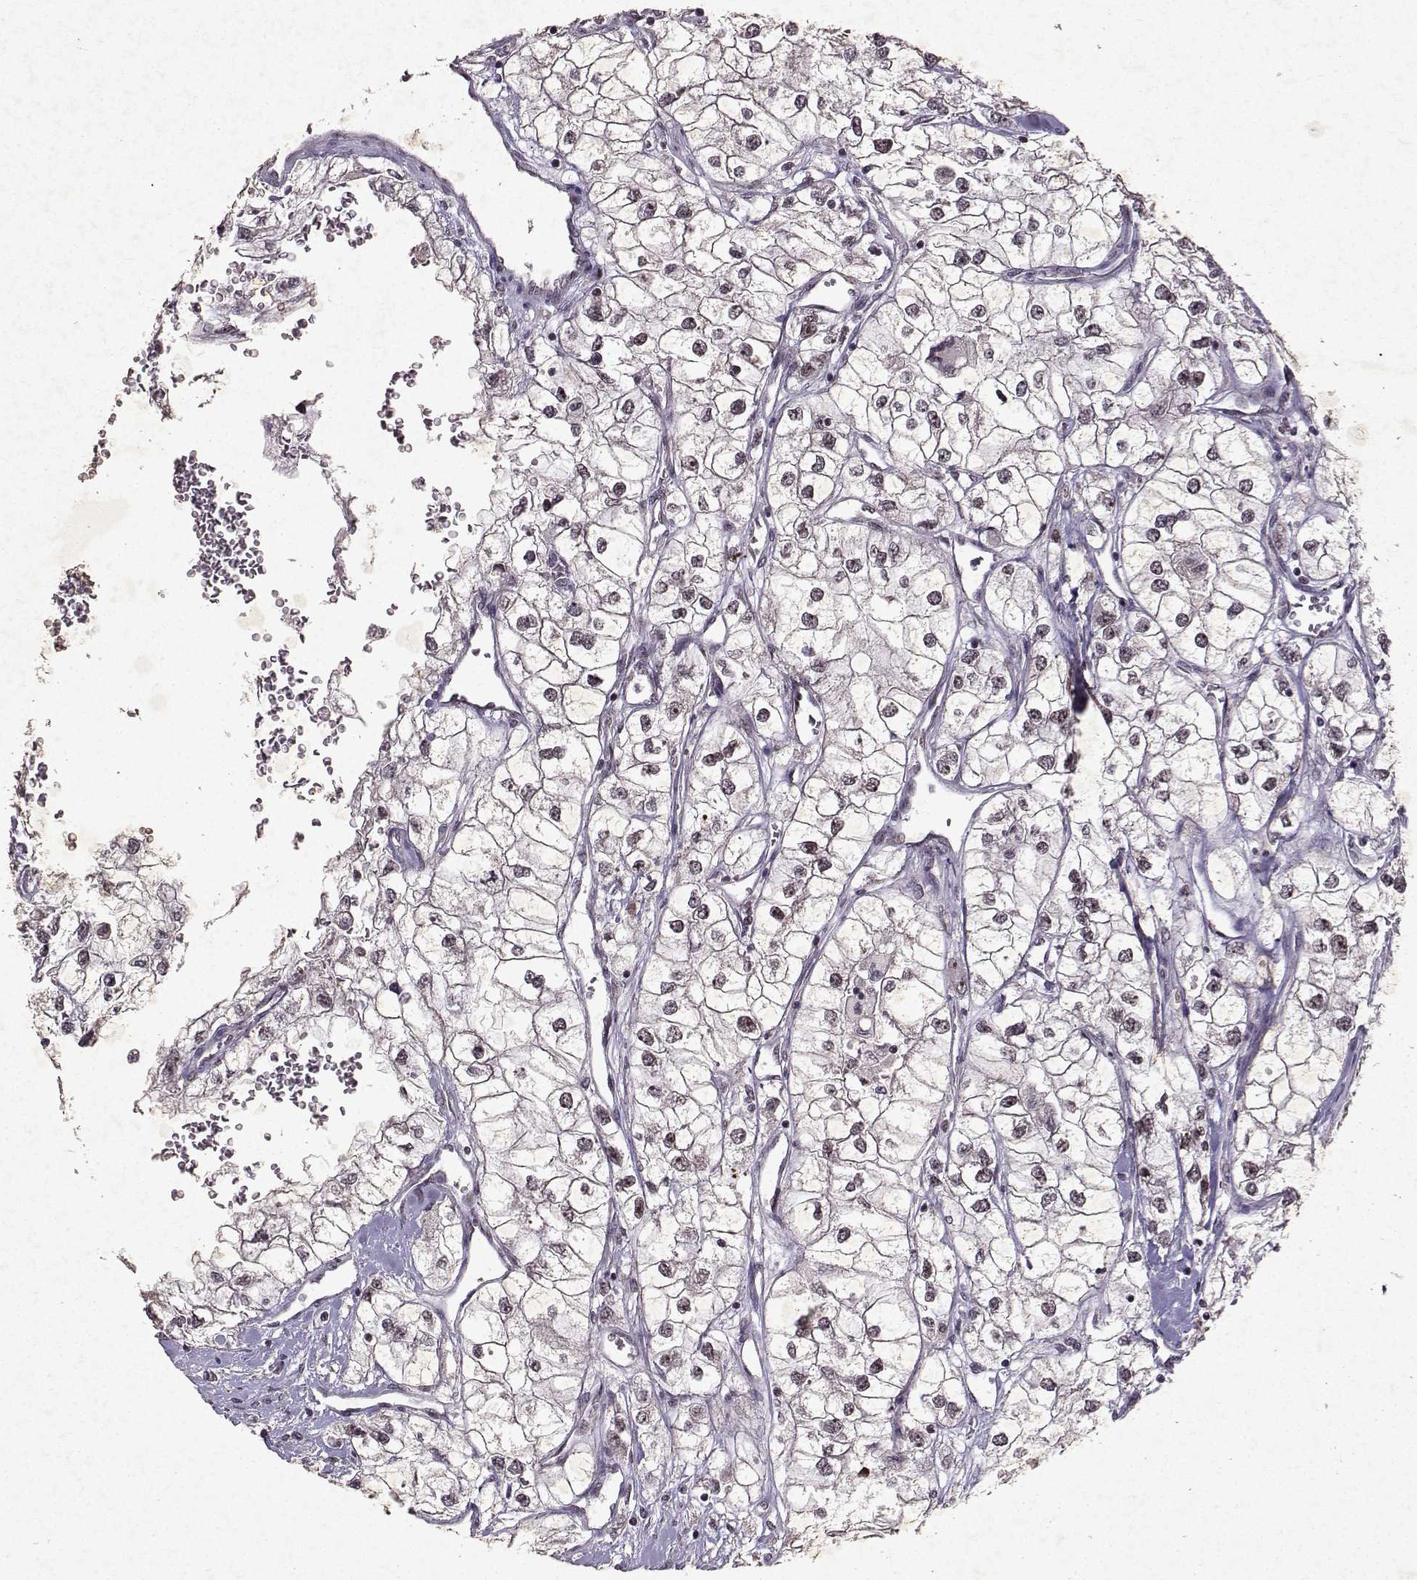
{"staining": {"intensity": "negative", "quantity": "none", "location": "none"}, "tissue": "renal cancer", "cell_type": "Tumor cells", "image_type": "cancer", "snomed": [{"axis": "morphology", "description": "Adenocarcinoma, NOS"}, {"axis": "topography", "description": "Kidney"}], "caption": "Immunohistochemistry (IHC) of human renal cancer reveals no staining in tumor cells.", "gene": "DDX56", "patient": {"sex": "male", "age": 59}}